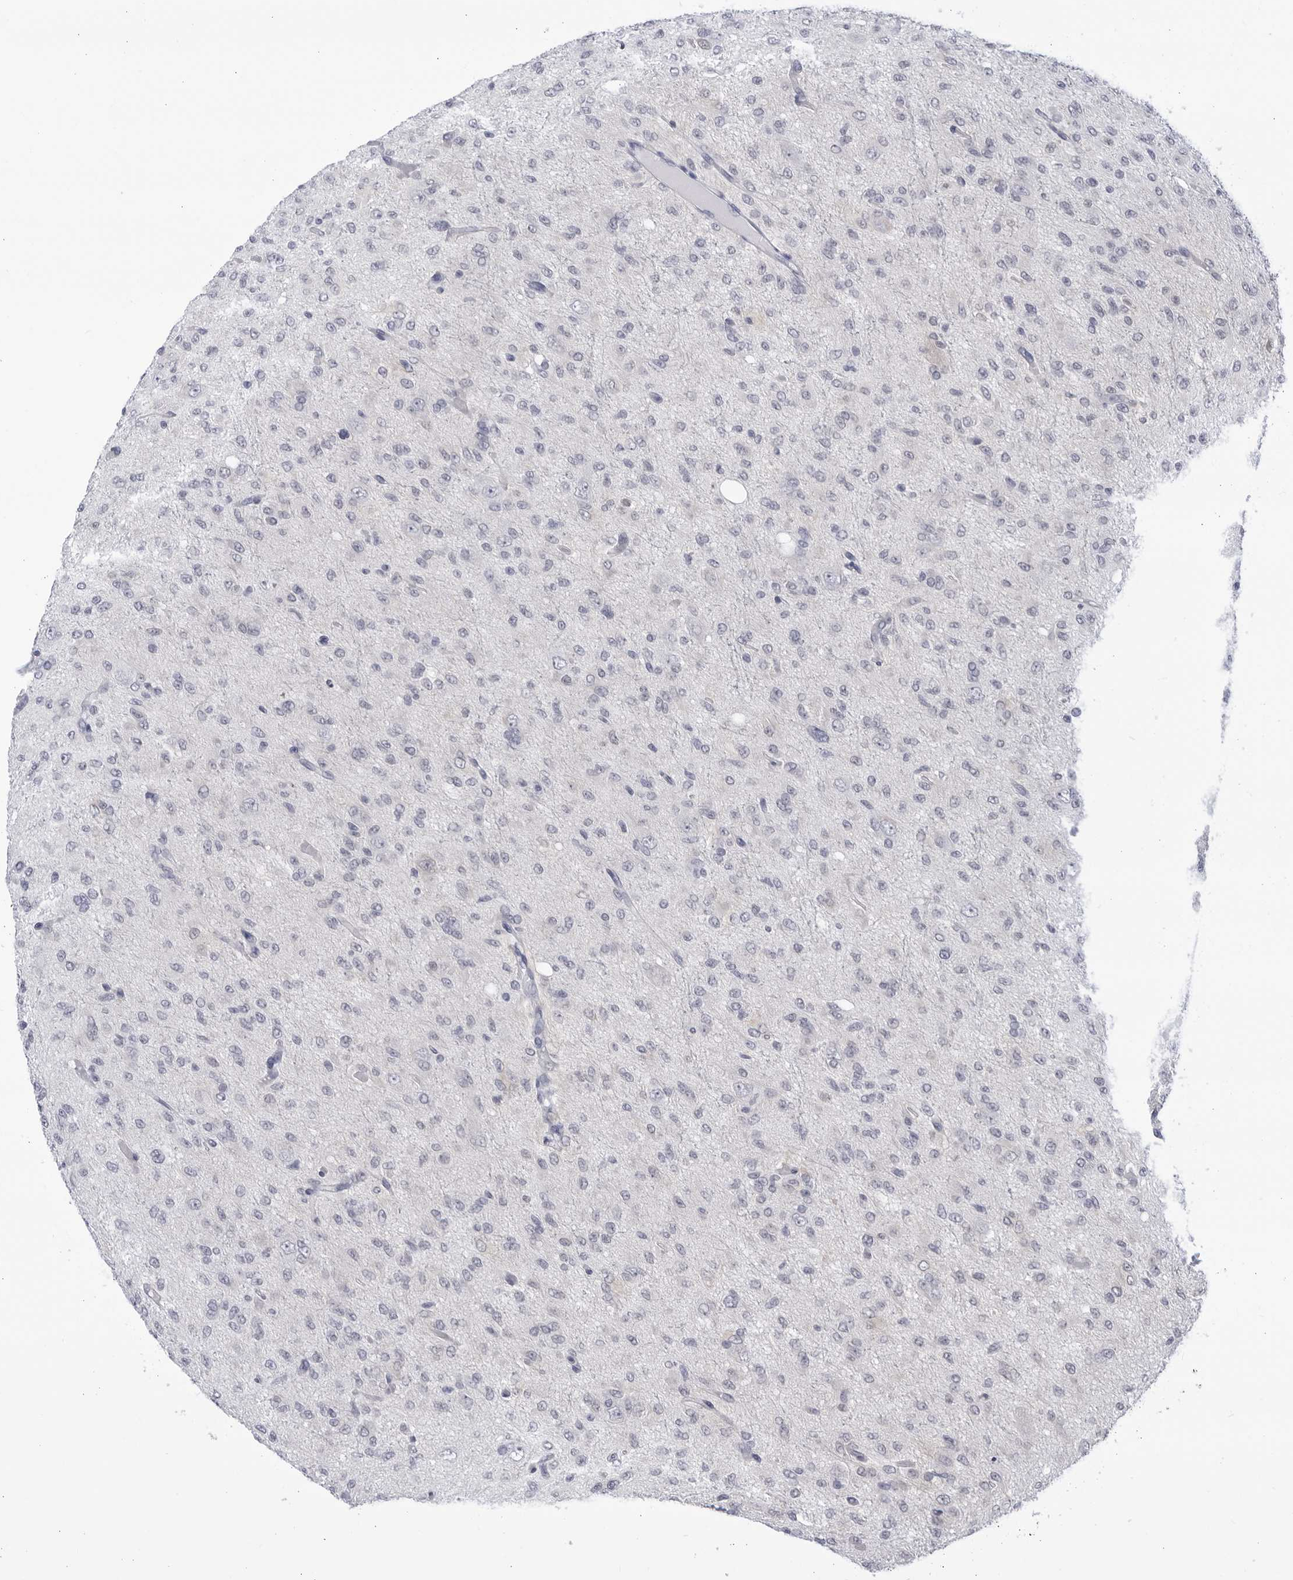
{"staining": {"intensity": "negative", "quantity": "none", "location": "none"}, "tissue": "glioma", "cell_type": "Tumor cells", "image_type": "cancer", "snomed": [{"axis": "morphology", "description": "Glioma, malignant, High grade"}, {"axis": "topography", "description": "Brain"}], "caption": "Immunohistochemical staining of human malignant glioma (high-grade) reveals no significant expression in tumor cells.", "gene": "CCDC181", "patient": {"sex": "female", "age": 59}}